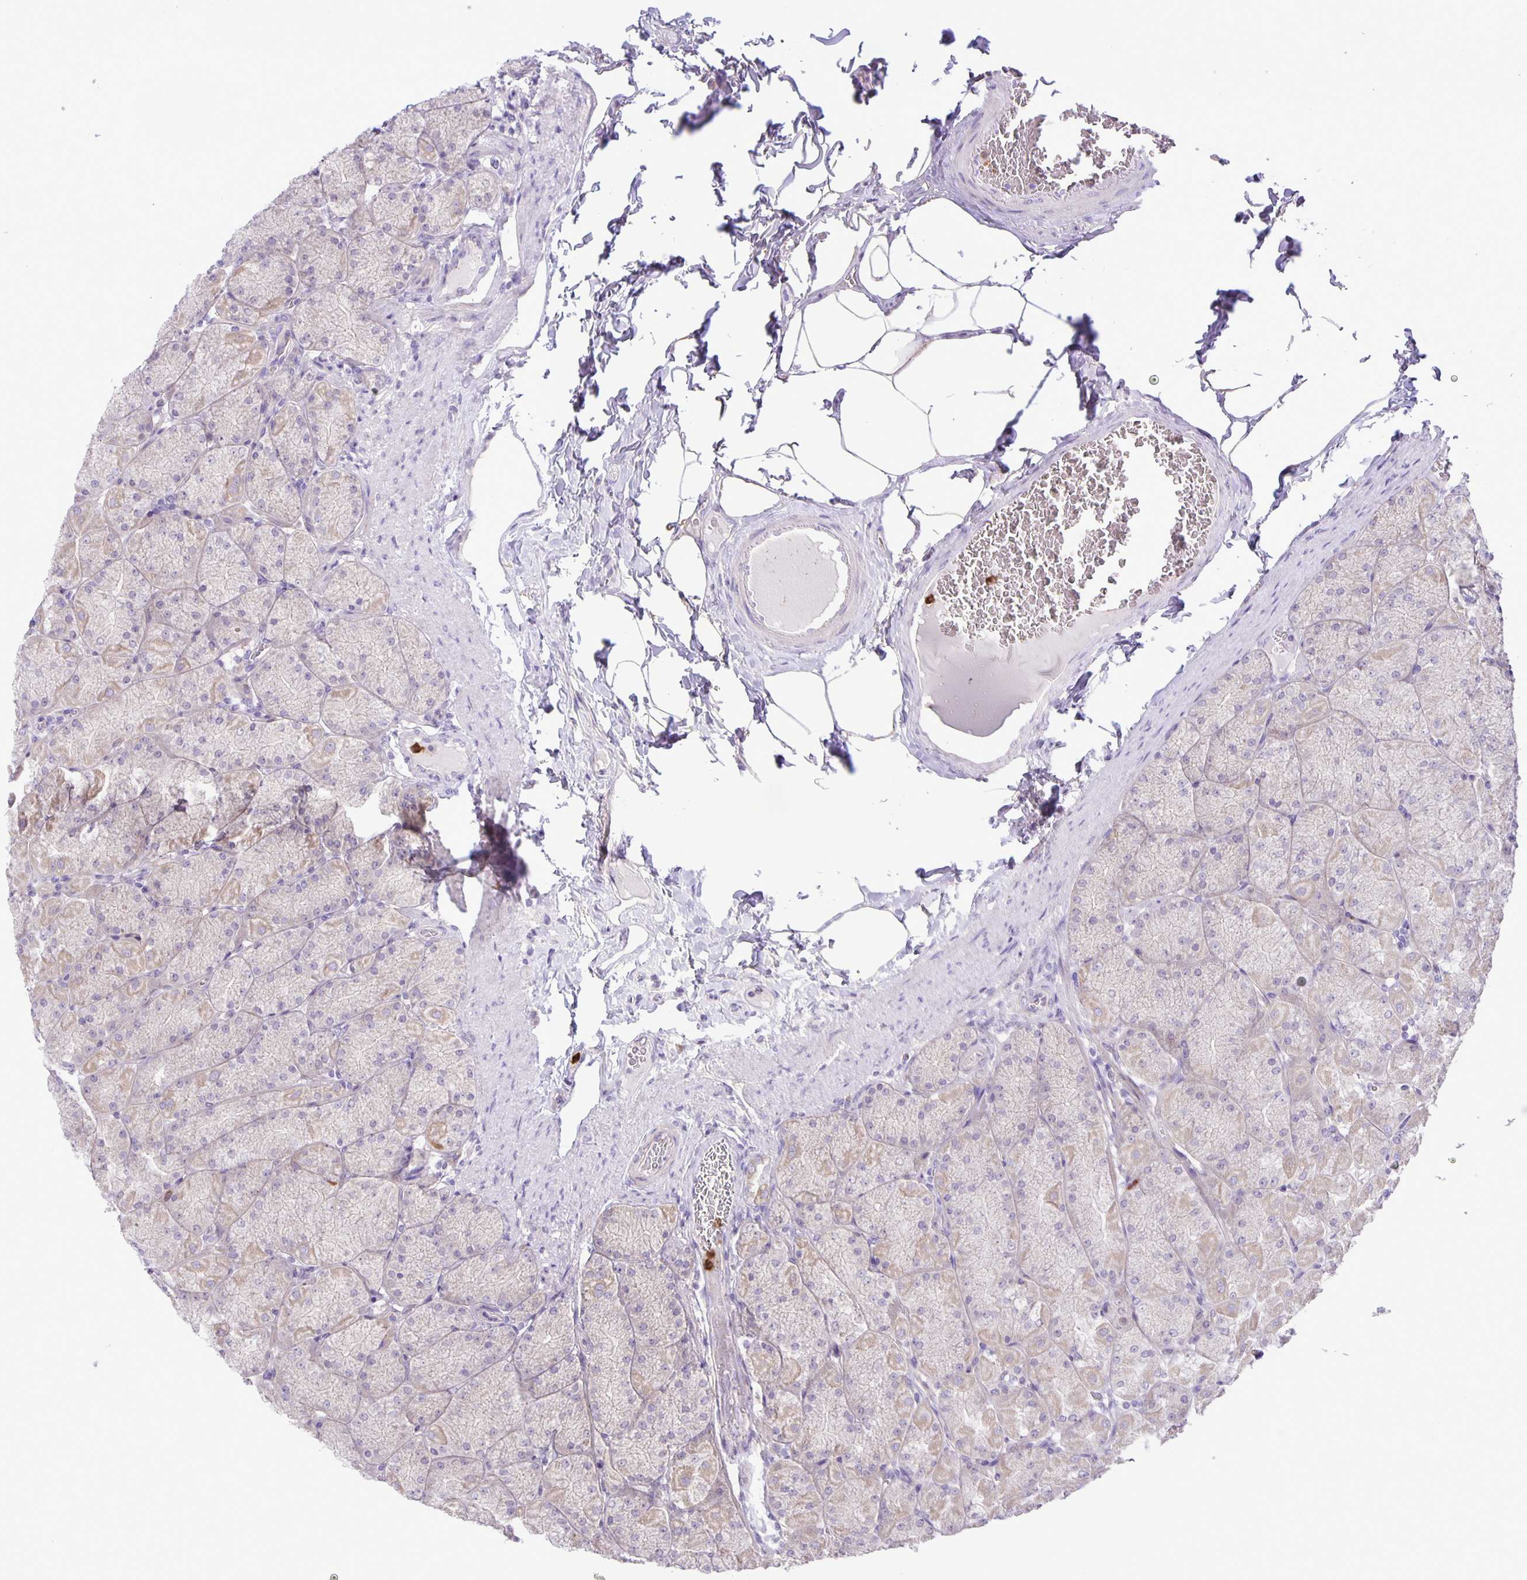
{"staining": {"intensity": "weak", "quantity": "<25%", "location": "cytoplasmic/membranous"}, "tissue": "stomach", "cell_type": "Glandular cells", "image_type": "normal", "snomed": [{"axis": "morphology", "description": "Normal tissue, NOS"}, {"axis": "topography", "description": "Stomach, upper"}], "caption": "This is an IHC histopathology image of benign stomach. There is no expression in glandular cells.", "gene": "ADCK1", "patient": {"sex": "female", "age": 56}}